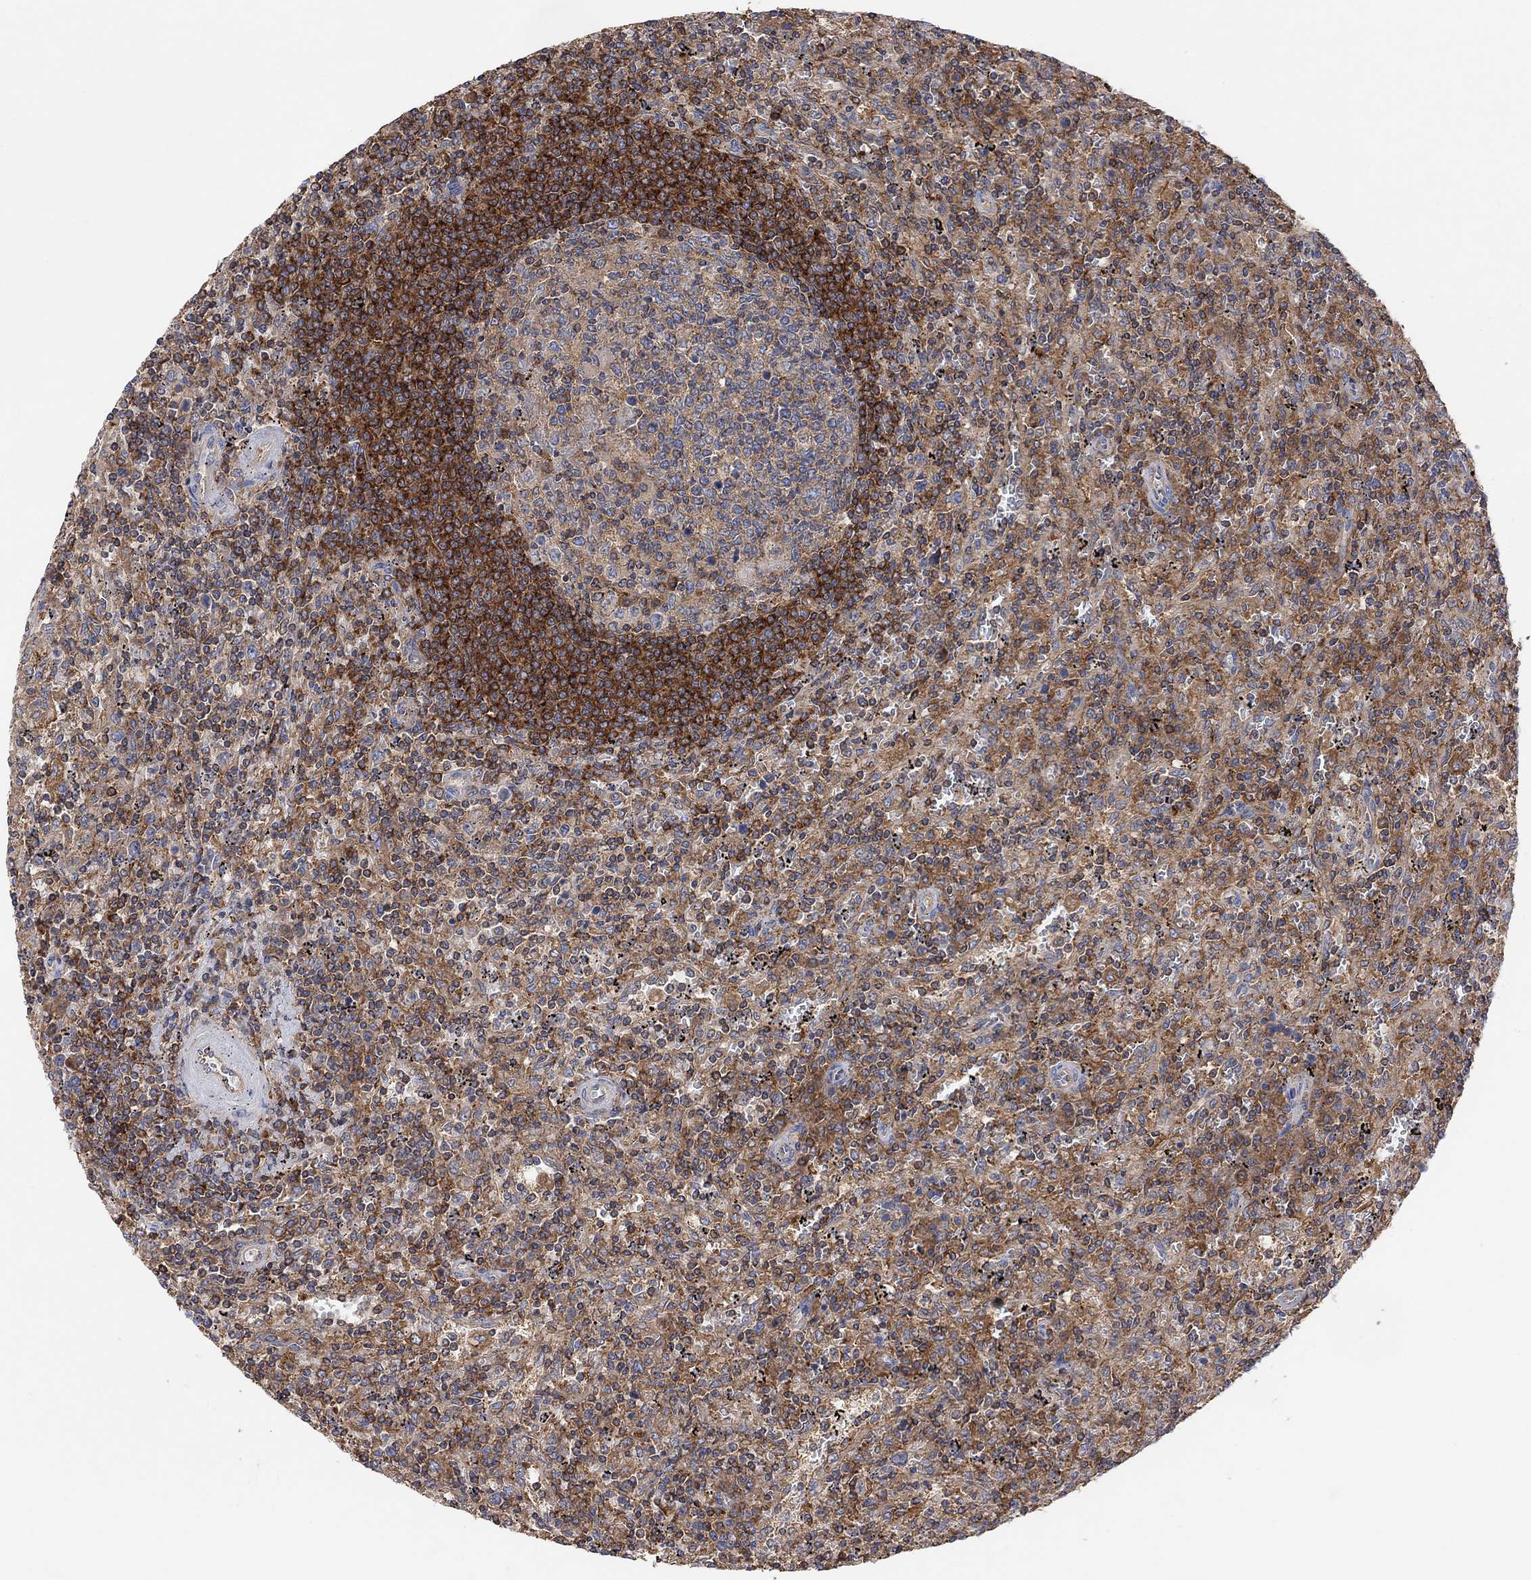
{"staining": {"intensity": "moderate", "quantity": ">75%", "location": "cytoplasmic/membranous"}, "tissue": "lymphoma", "cell_type": "Tumor cells", "image_type": "cancer", "snomed": [{"axis": "morphology", "description": "Malignant lymphoma, non-Hodgkin's type, Low grade"}, {"axis": "topography", "description": "Spleen"}], "caption": "This is an image of immunohistochemistry staining of lymphoma, which shows moderate positivity in the cytoplasmic/membranous of tumor cells.", "gene": "BLOC1S3", "patient": {"sex": "male", "age": 62}}